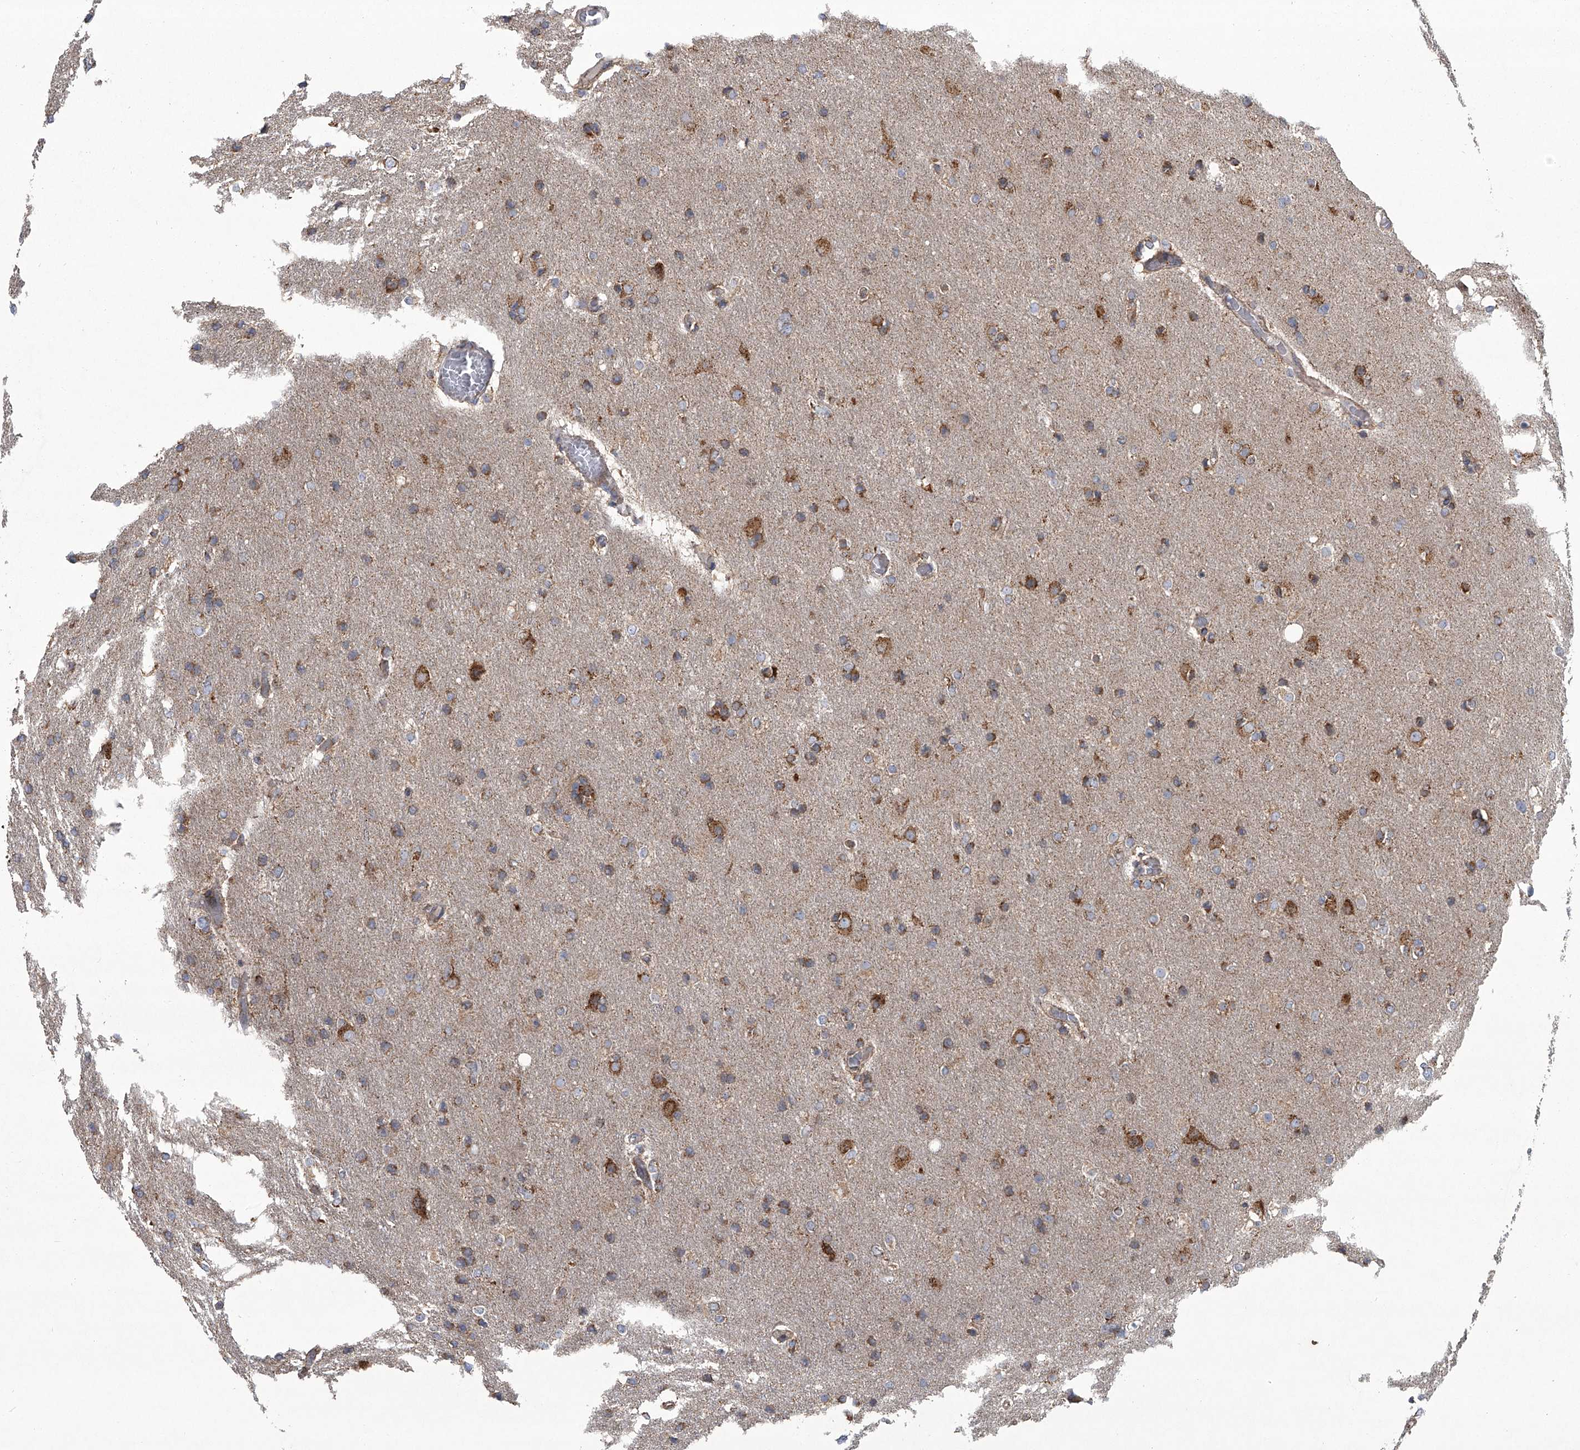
{"staining": {"intensity": "moderate", "quantity": "25%-75%", "location": "cytoplasmic/membranous"}, "tissue": "glioma", "cell_type": "Tumor cells", "image_type": "cancer", "snomed": [{"axis": "morphology", "description": "Glioma, malignant, High grade"}, {"axis": "topography", "description": "Cerebral cortex"}], "caption": "The immunohistochemical stain labels moderate cytoplasmic/membranous positivity in tumor cells of glioma tissue.", "gene": "ZC3H15", "patient": {"sex": "female", "age": 36}}